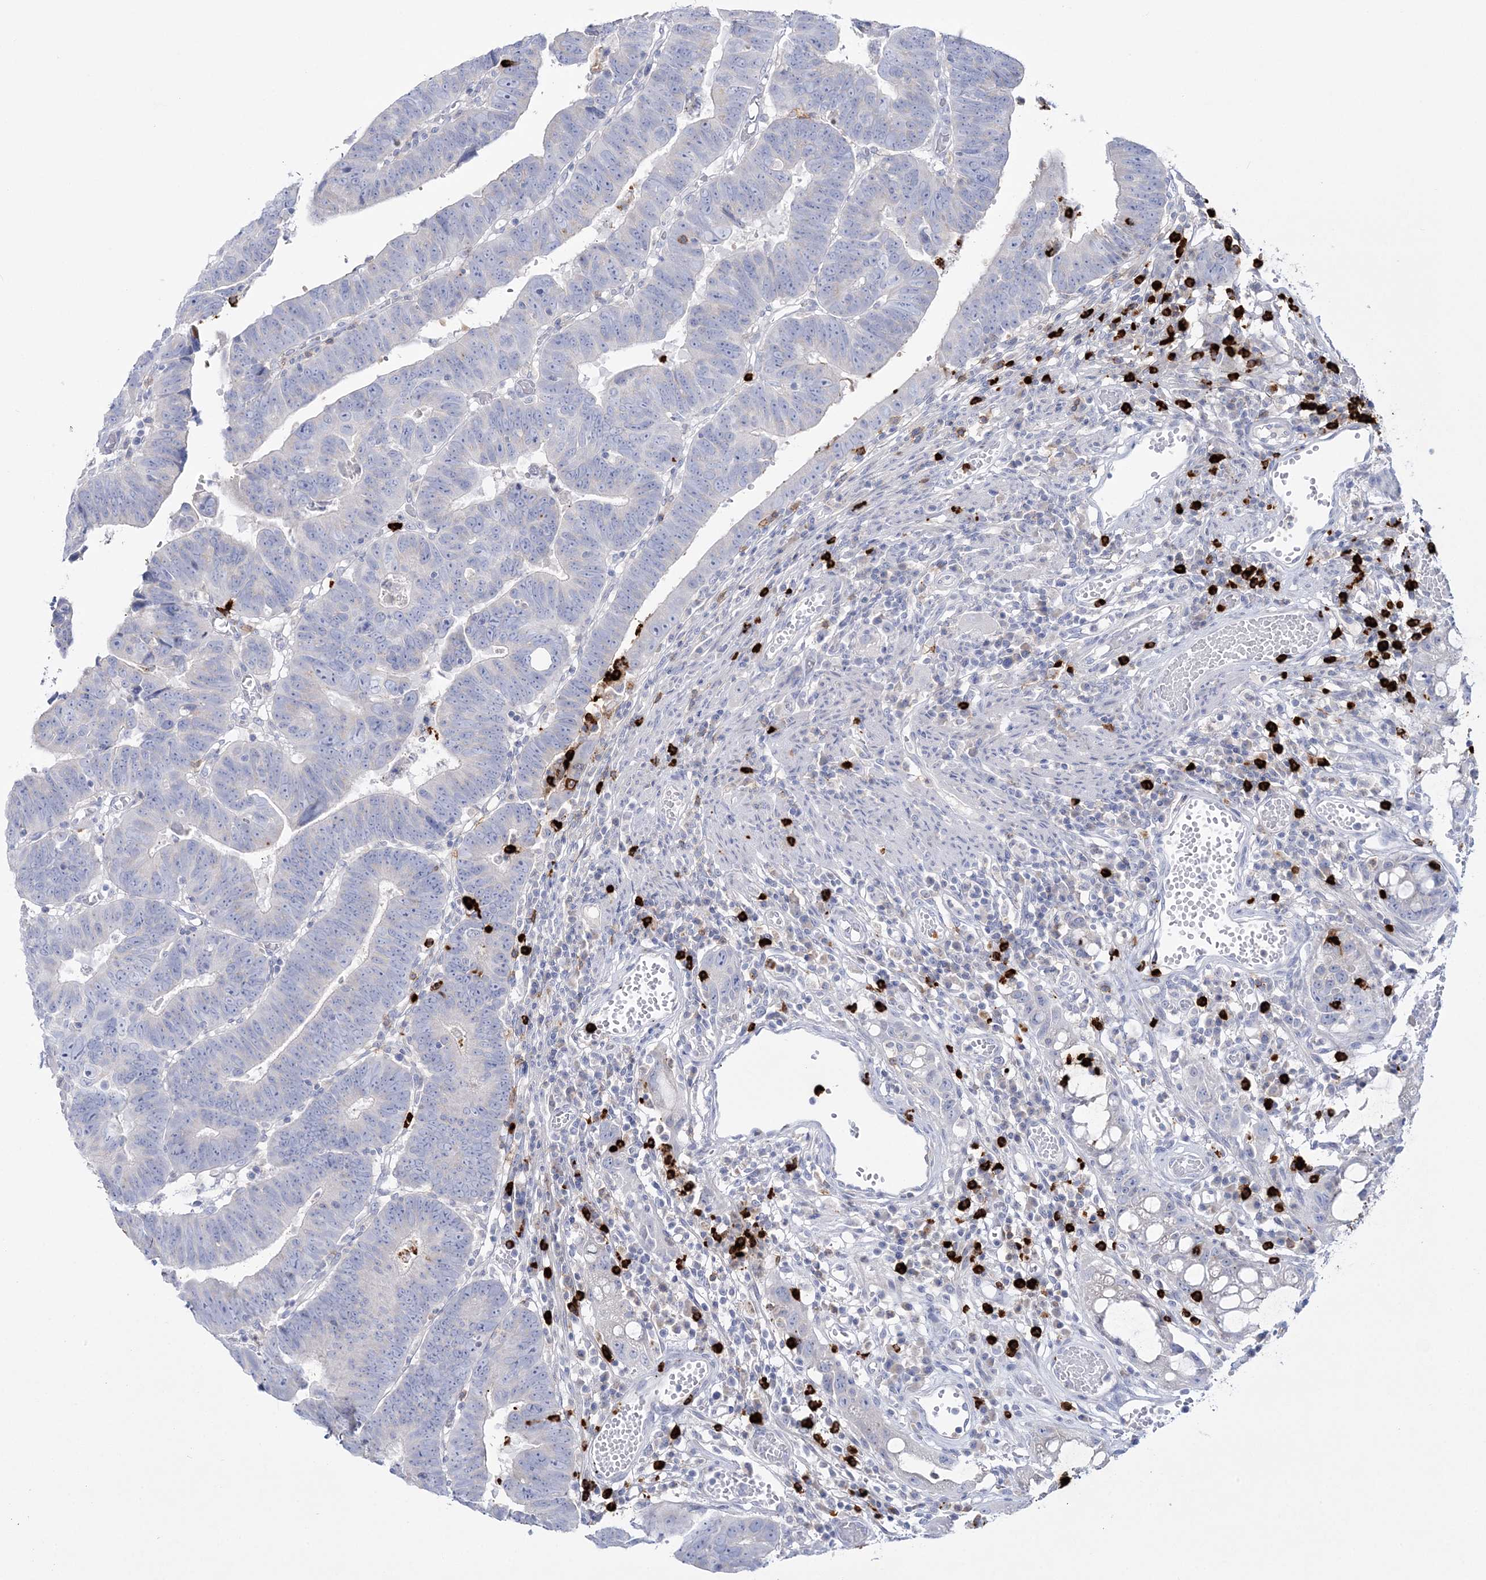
{"staining": {"intensity": "negative", "quantity": "none", "location": "none"}, "tissue": "colorectal cancer", "cell_type": "Tumor cells", "image_type": "cancer", "snomed": [{"axis": "morphology", "description": "Adenocarcinoma, NOS"}, {"axis": "topography", "description": "Rectum"}], "caption": "Immunohistochemical staining of human colorectal cancer (adenocarcinoma) demonstrates no significant staining in tumor cells.", "gene": "WDSUB1", "patient": {"sex": "female", "age": 65}}